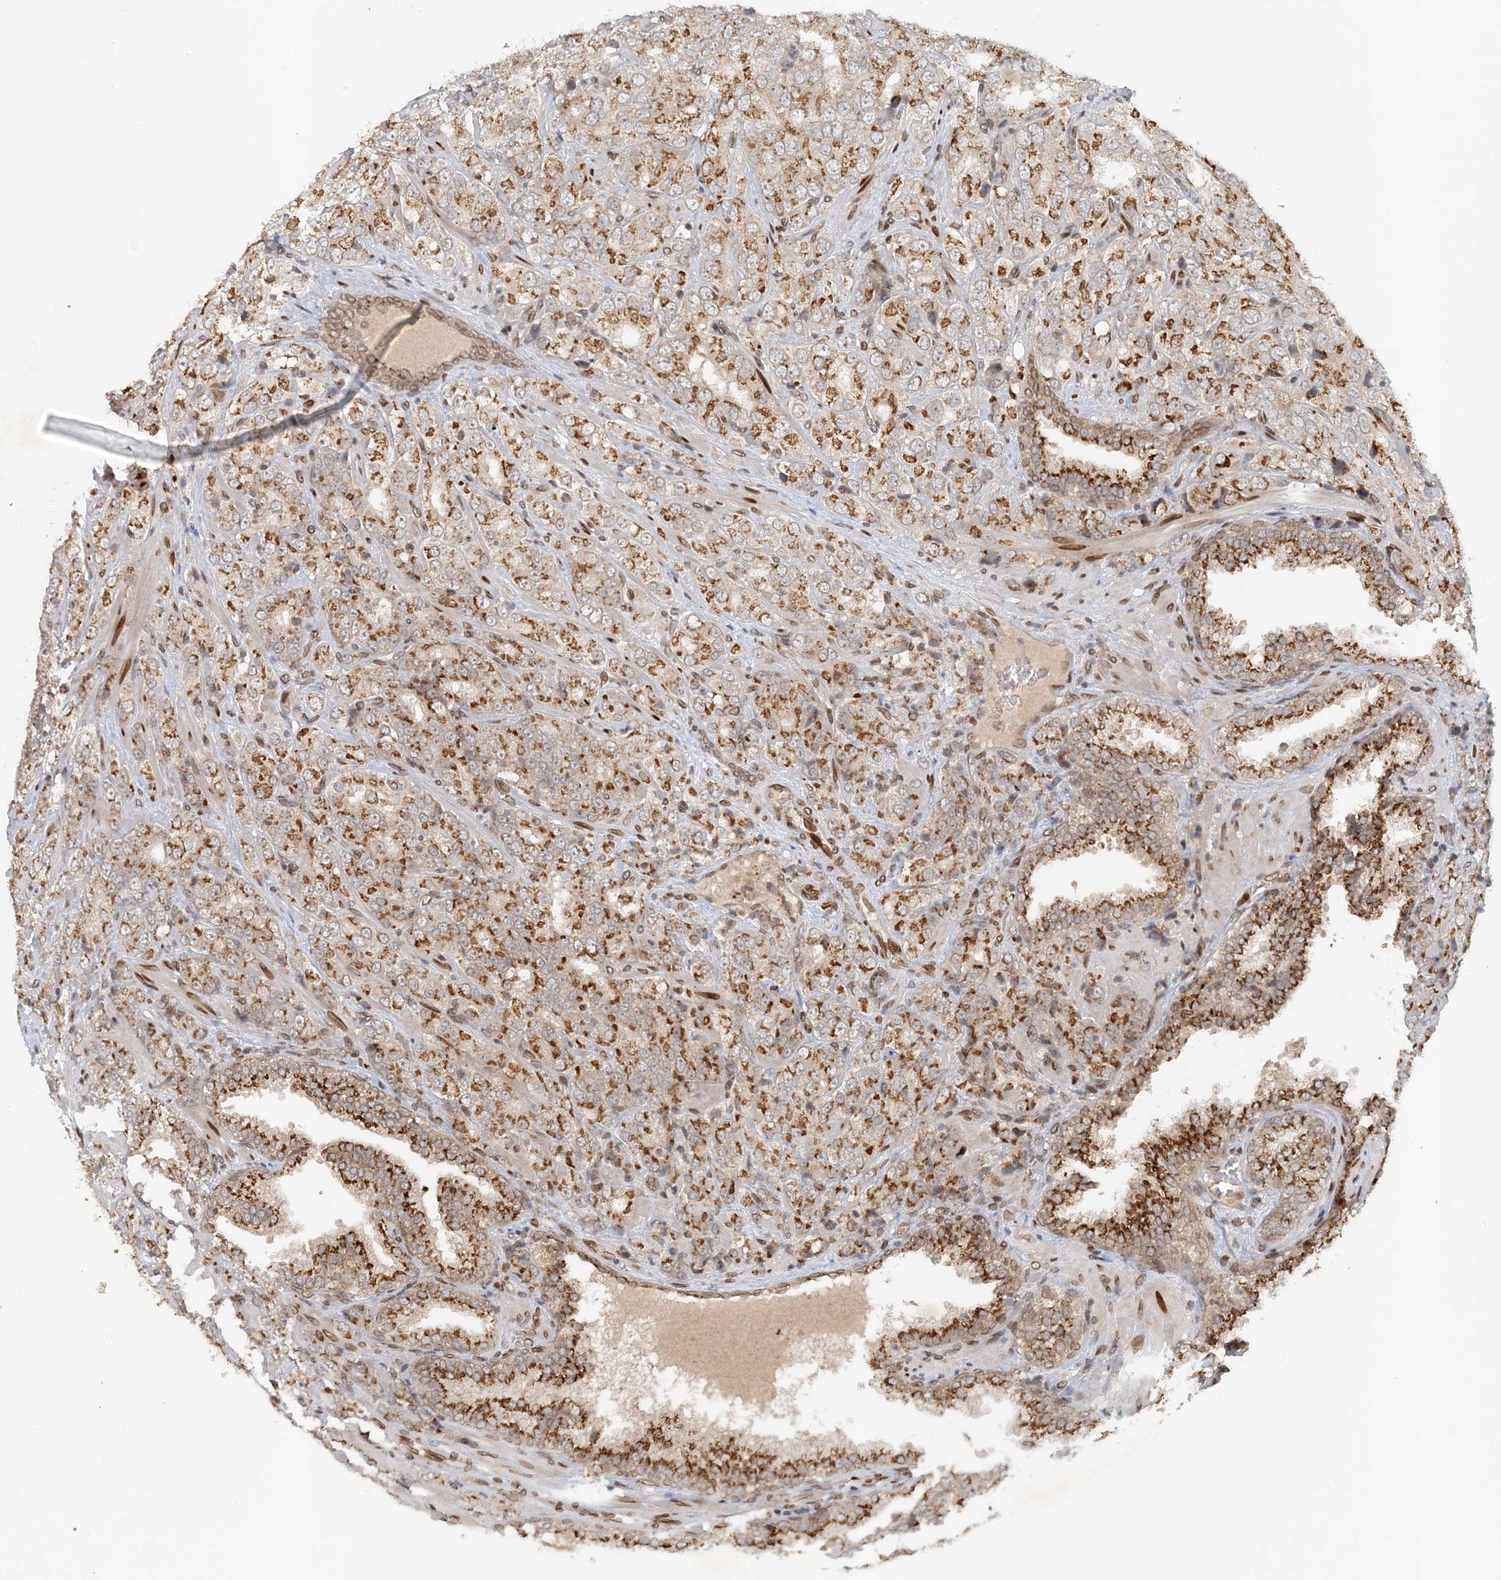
{"staining": {"intensity": "moderate", "quantity": ">75%", "location": "cytoplasmic/membranous"}, "tissue": "prostate cancer", "cell_type": "Tumor cells", "image_type": "cancer", "snomed": [{"axis": "morphology", "description": "Adenocarcinoma, High grade"}, {"axis": "topography", "description": "Prostate"}], "caption": "Brown immunohistochemical staining in adenocarcinoma (high-grade) (prostate) demonstrates moderate cytoplasmic/membranous expression in approximately >75% of tumor cells. (Stains: DAB (3,3'-diaminobenzidine) in brown, nuclei in blue, Microscopy: brightfield microscopy at high magnification).", "gene": "SLC35A2", "patient": {"sex": "male", "age": 58}}